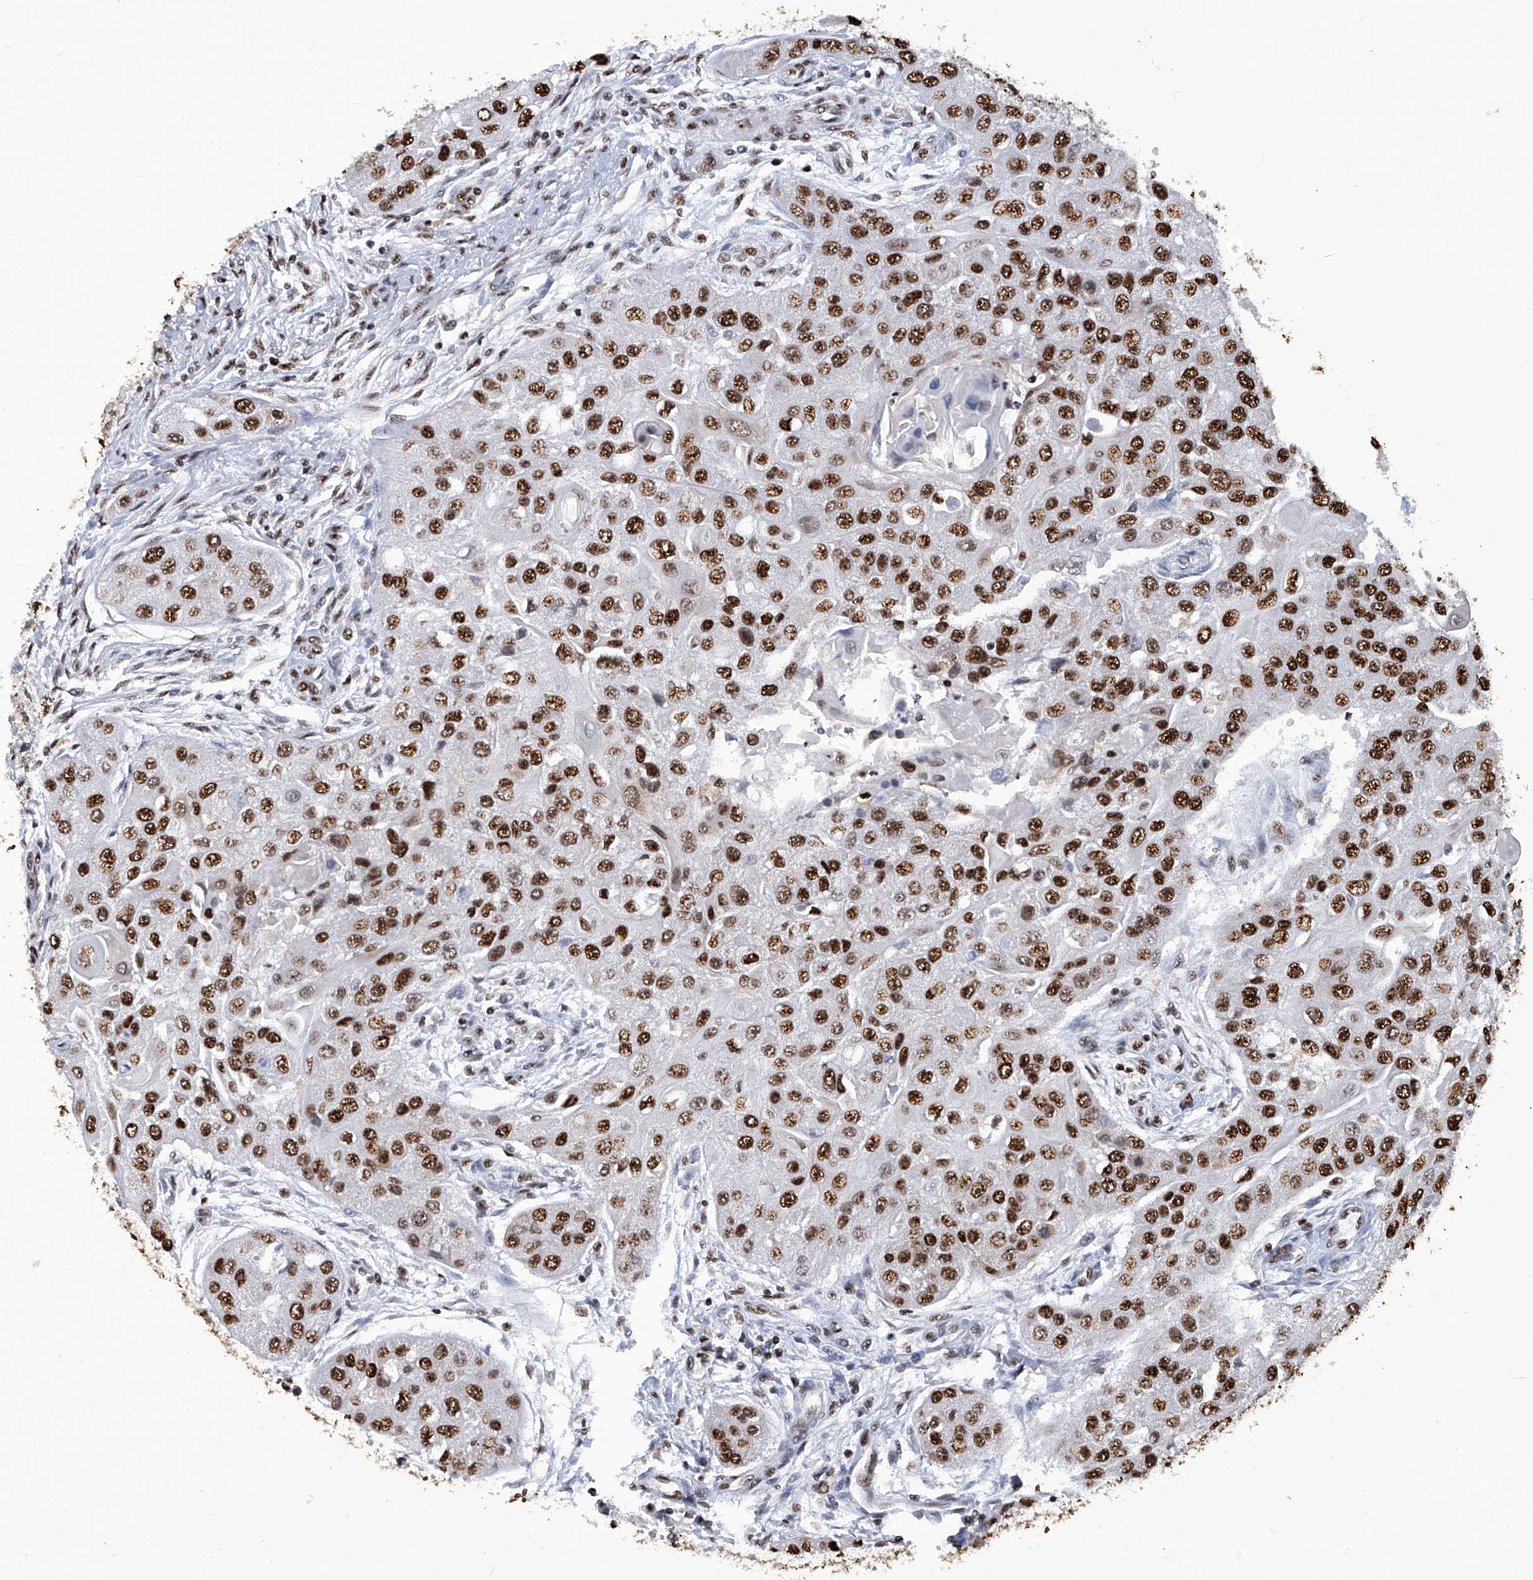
{"staining": {"intensity": "strong", "quantity": ">75%", "location": "nuclear"}, "tissue": "head and neck cancer", "cell_type": "Tumor cells", "image_type": "cancer", "snomed": [{"axis": "morphology", "description": "Normal tissue, NOS"}, {"axis": "morphology", "description": "Squamous cell carcinoma, NOS"}, {"axis": "topography", "description": "Skeletal muscle"}, {"axis": "topography", "description": "Head-Neck"}], "caption": "A photomicrograph of human squamous cell carcinoma (head and neck) stained for a protein reveals strong nuclear brown staining in tumor cells.", "gene": "HBP1", "patient": {"sex": "male", "age": 51}}